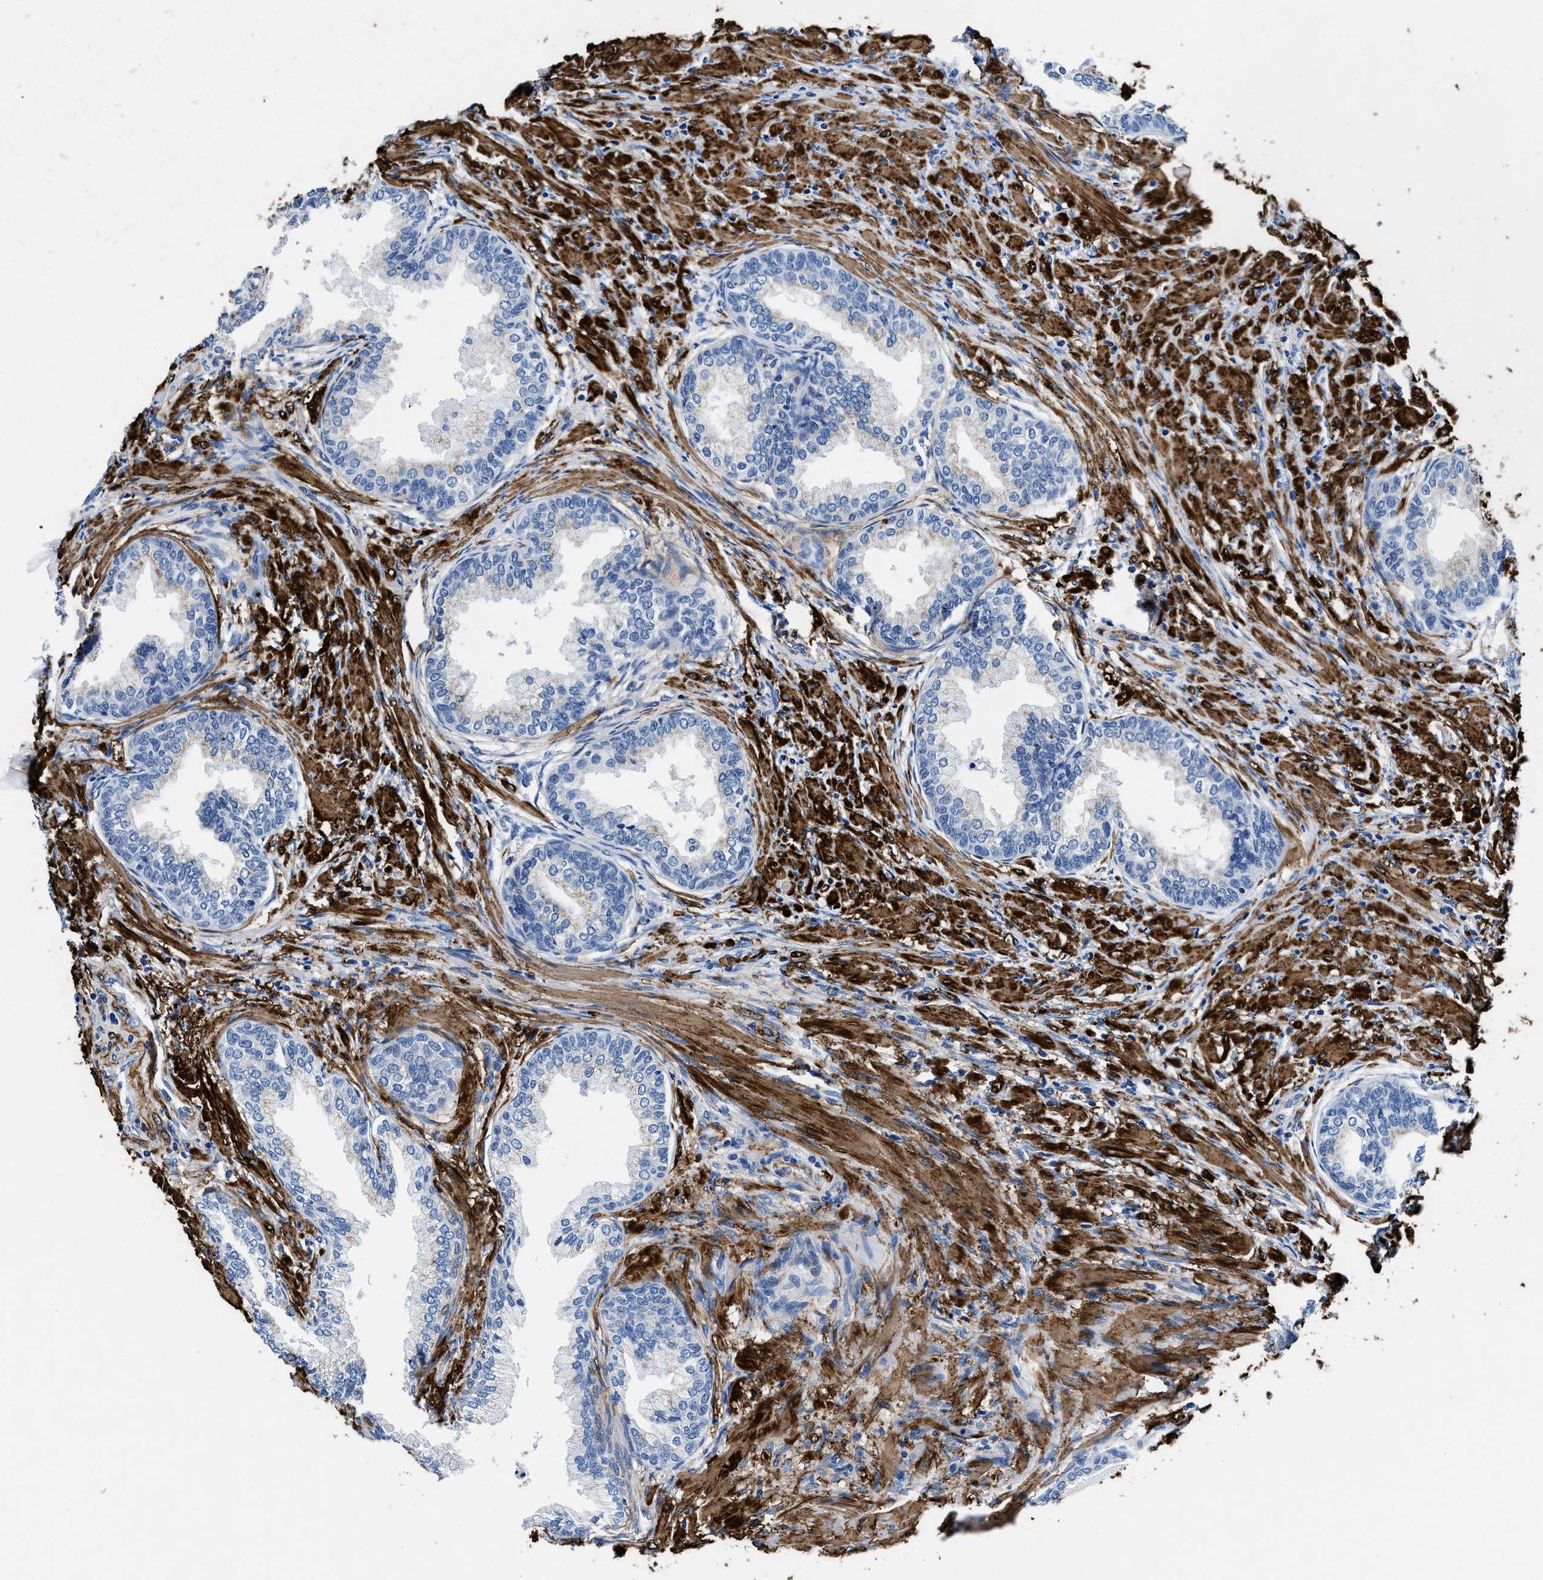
{"staining": {"intensity": "negative", "quantity": "none", "location": "none"}, "tissue": "prostate", "cell_type": "Glandular cells", "image_type": "normal", "snomed": [{"axis": "morphology", "description": "Normal tissue, NOS"}, {"axis": "topography", "description": "Prostate"}], "caption": "Photomicrograph shows no protein positivity in glandular cells of unremarkable prostate. (DAB IHC, high magnification).", "gene": "TEX261", "patient": {"sex": "male", "age": 76}}